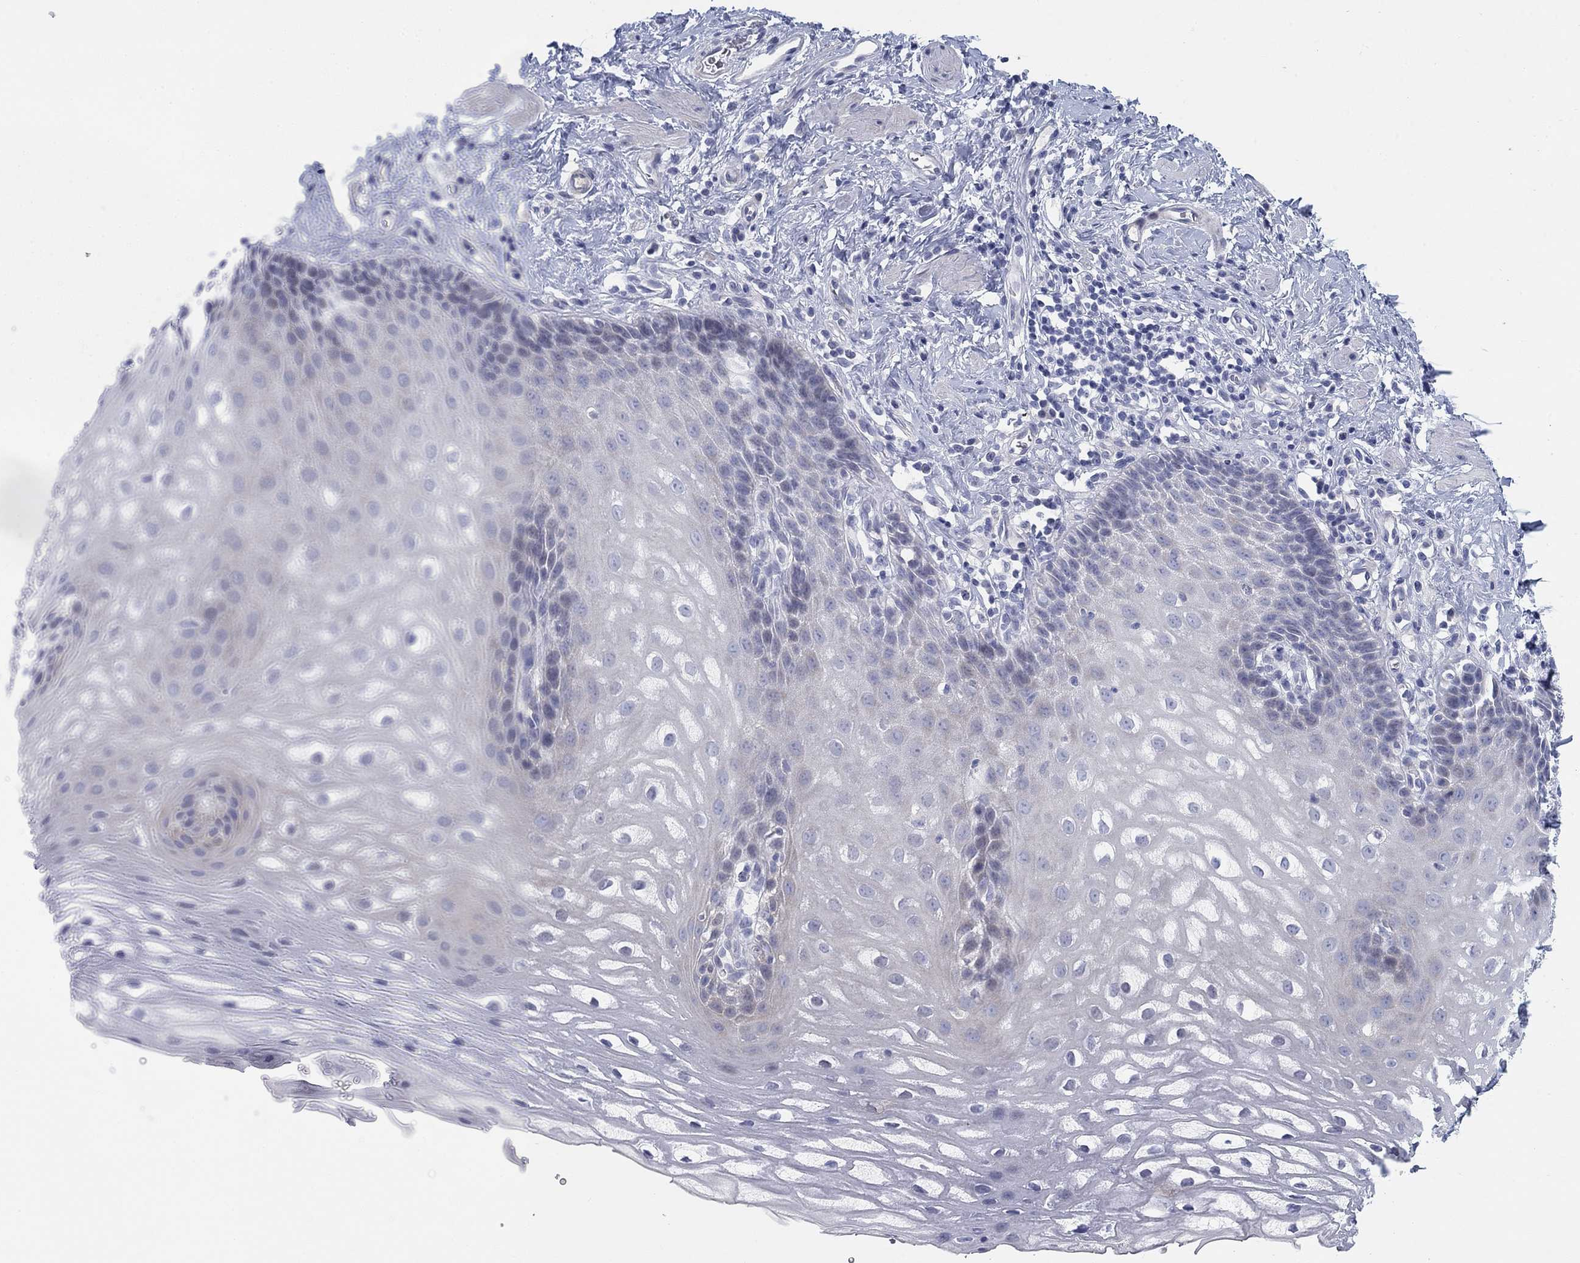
{"staining": {"intensity": "negative", "quantity": "none", "location": "none"}, "tissue": "esophagus", "cell_type": "Squamous epithelial cells", "image_type": "normal", "snomed": [{"axis": "morphology", "description": "Normal tissue, NOS"}, {"axis": "topography", "description": "Esophagus"}], "caption": "Protein analysis of normal esophagus shows no significant positivity in squamous epithelial cells. The staining was performed using DAB (3,3'-diaminobenzidine) to visualize the protein expression in brown, while the nuclei were stained in blue with hematoxylin (Magnification: 20x).", "gene": "HEATR4", "patient": {"sex": "male", "age": 64}}